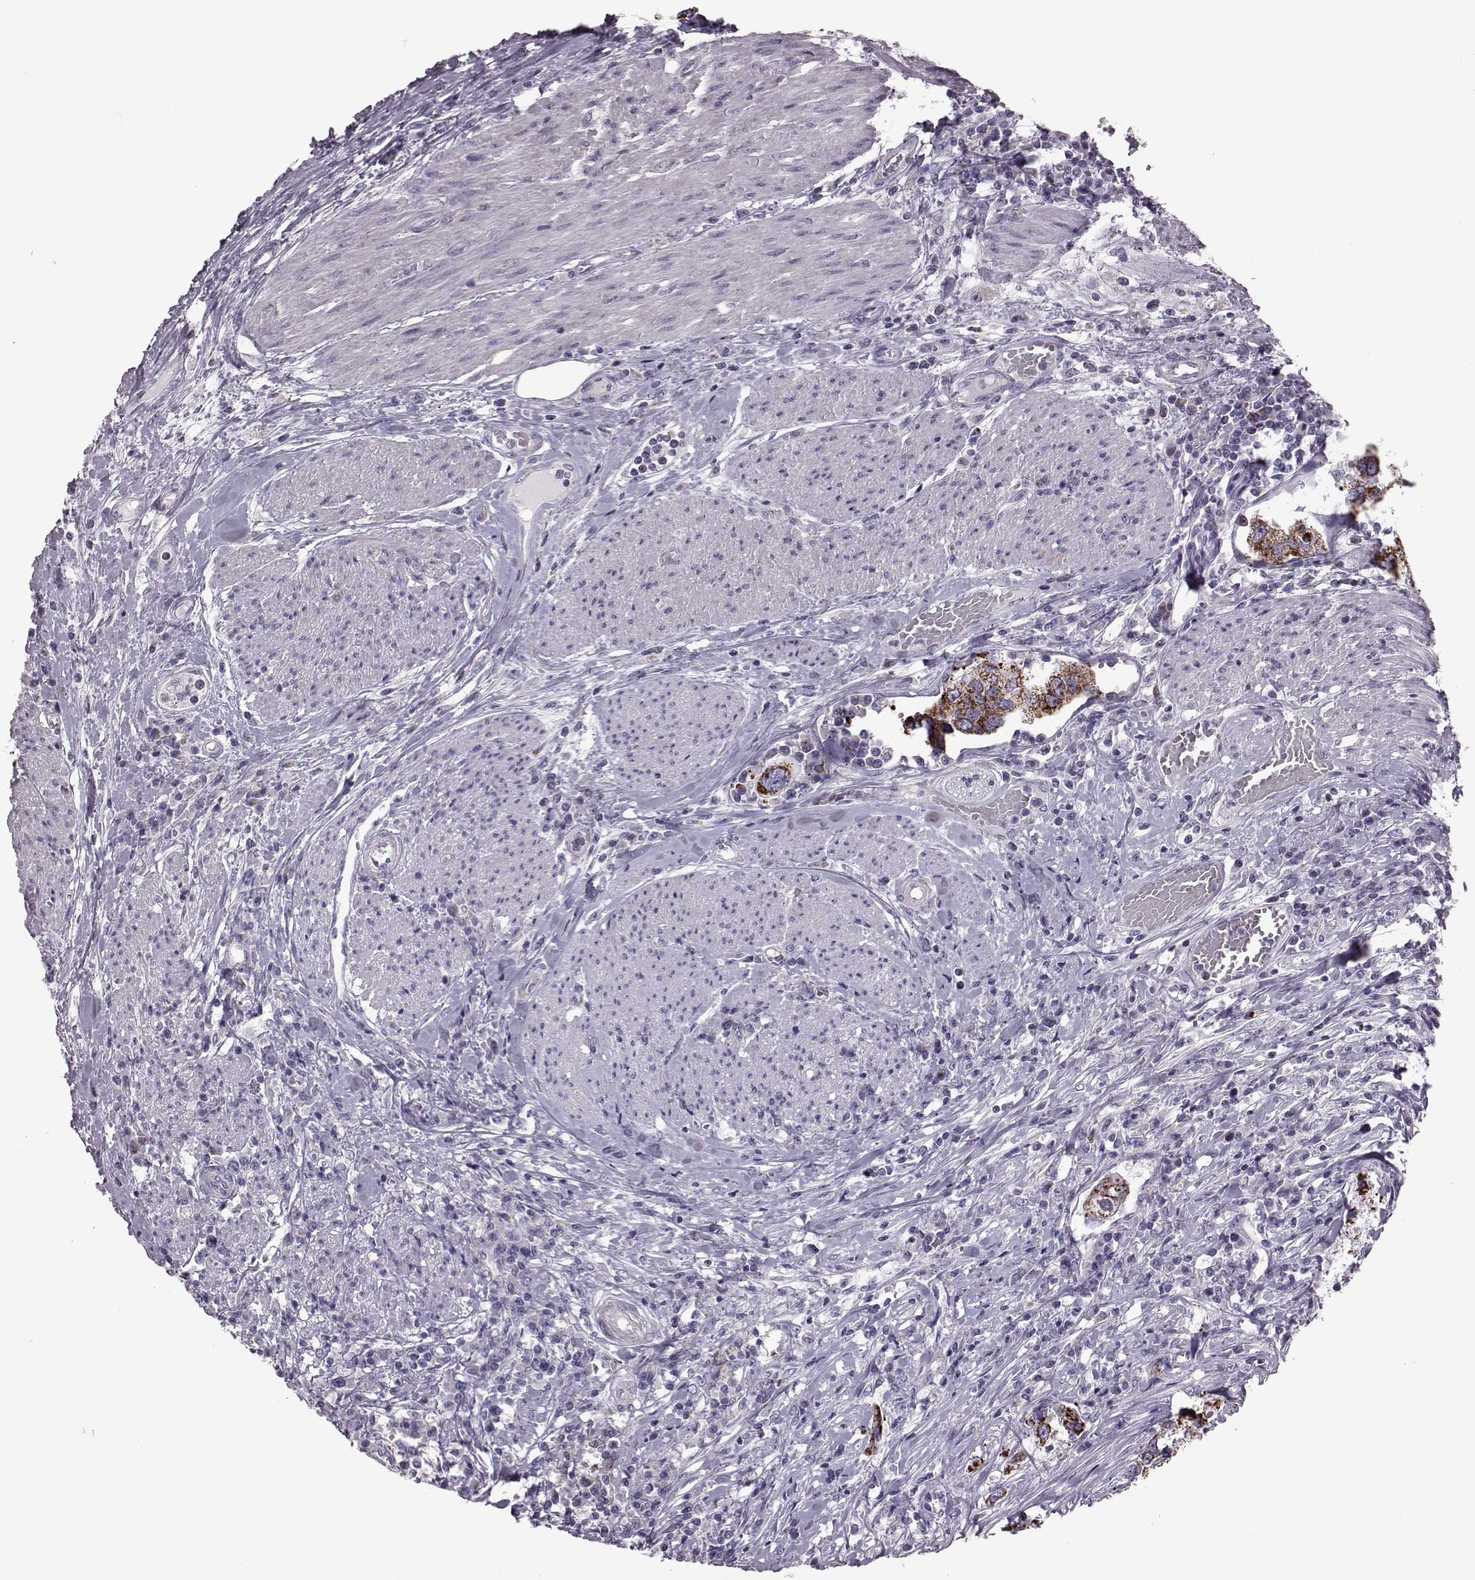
{"staining": {"intensity": "strong", "quantity": ">75%", "location": "cytoplasmic/membranous"}, "tissue": "urothelial cancer", "cell_type": "Tumor cells", "image_type": "cancer", "snomed": [{"axis": "morphology", "description": "Urothelial carcinoma, NOS"}, {"axis": "morphology", "description": "Urothelial carcinoma, High grade"}, {"axis": "topography", "description": "Urinary bladder"}], "caption": "Brown immunohistochemical staining in urothelial cancer exhibits strong cytoplasmic/membranous staining in about >75% of tumor cells.", "gene": "RIMS2", "patient": {"sex": "male", "age": 63}}